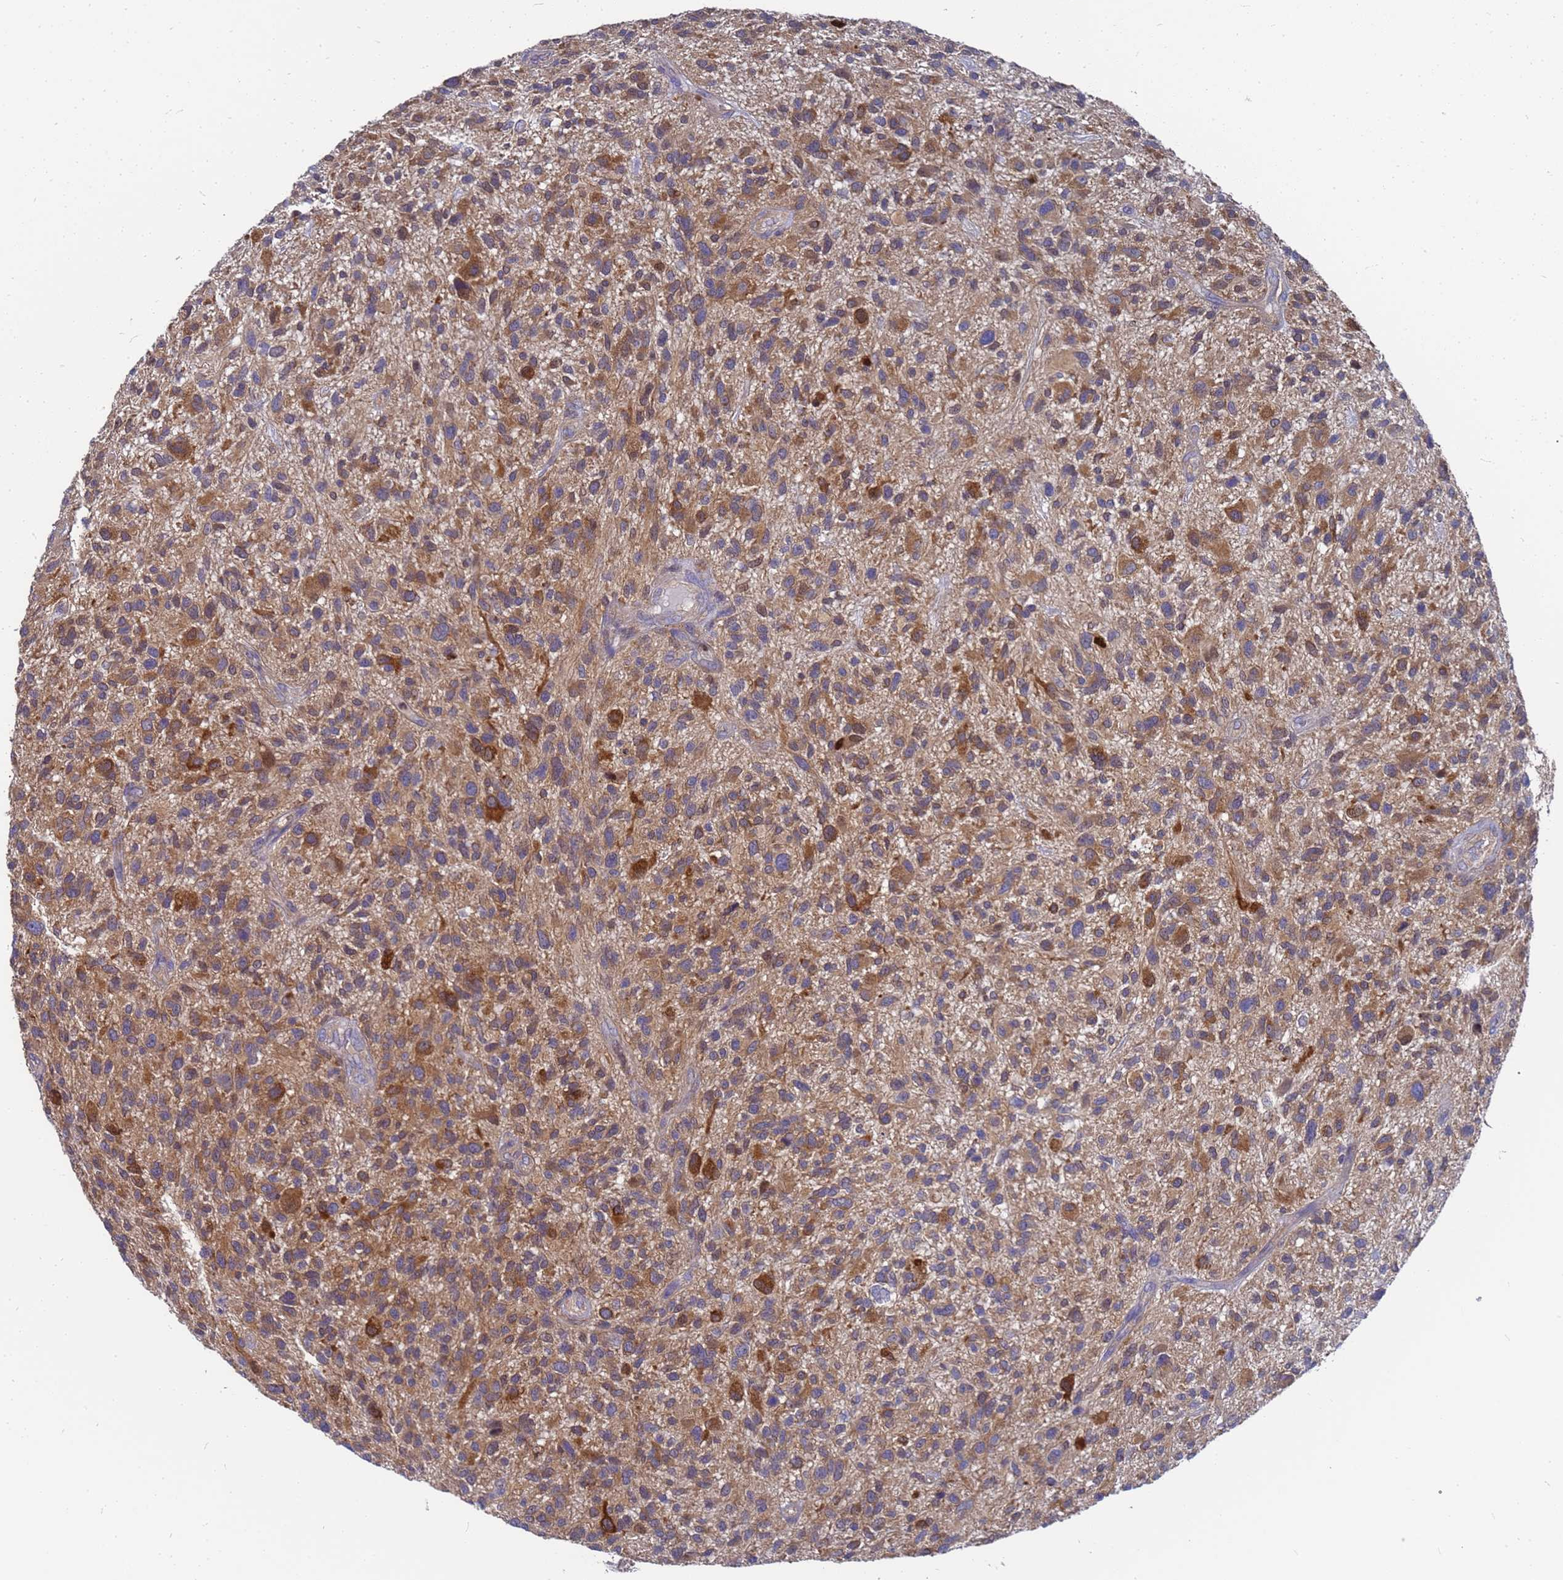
{"staining": {"intensity": "moderate", "quantity": "25%-75%", "location": "cytoplasmic/membranous"}, "tissue": "glioma", "cell_type": "Tumor cells", "image_type": "cancer", "snomed": [{"axis": "morphology", "description": "Glioma, malignant, High grade"}, {"axis": "topography", "description": "Brain"}], "caption": "Malignant glioma (high-grade) stained for a protein displays moderate cytoplasmic/membranous positivity in tumor cells.", "gene": "SLC35E2B", "patient": {"sex": "male", "age": 47}}